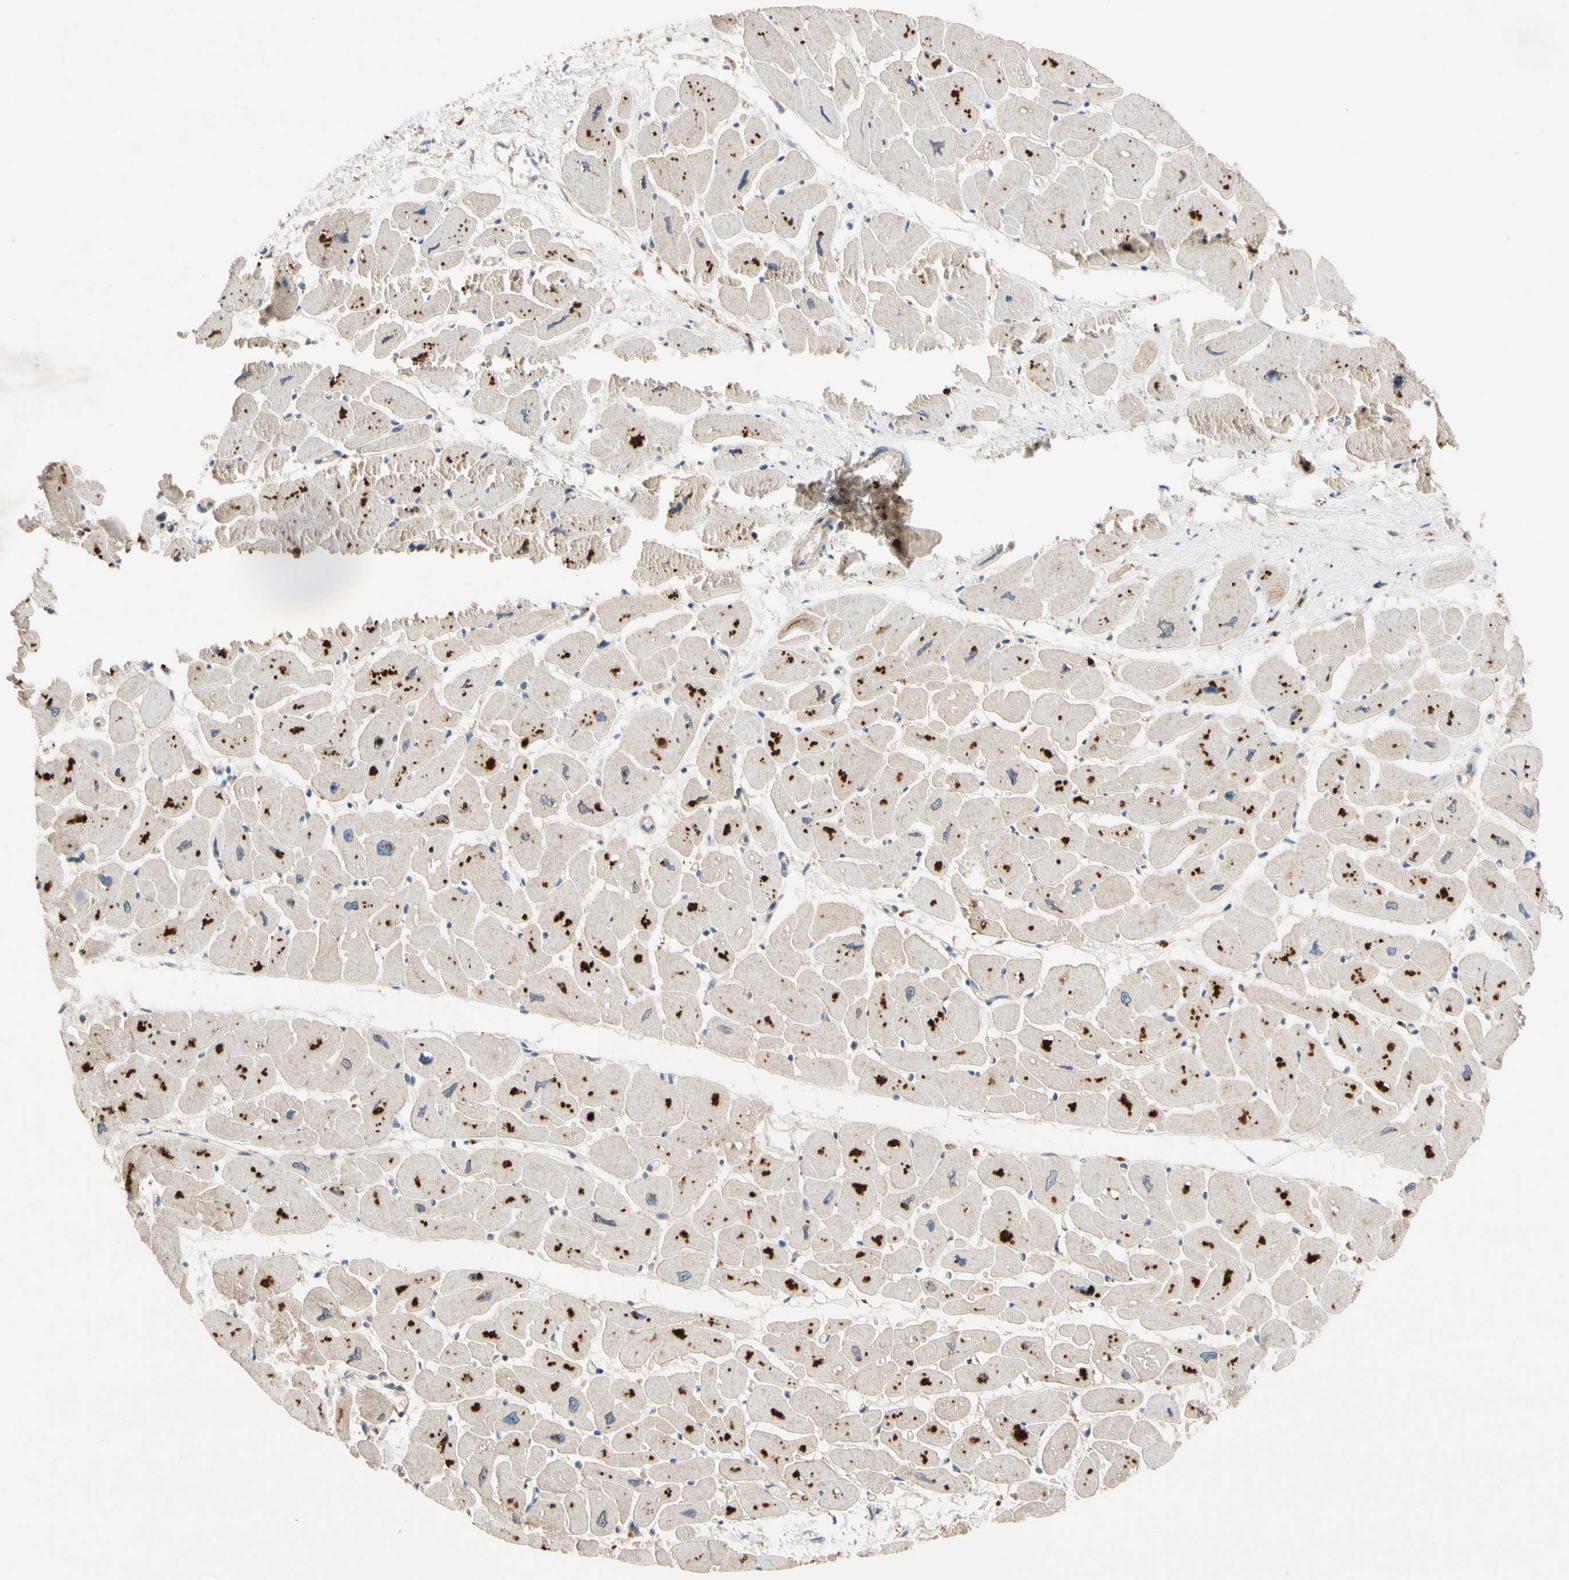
{"staining": {"intensity": "strong", "quantity": "25%-75%", "location": "cytoplasmic/membranous"}, "tissue": "heart muscle", "cell_type": "Cardiomyocytes", "image_type": "normal", "snomed": [{"axis": "morphology", "description": "Normal tissue, NOS"}, {"axis": "topography", "description": "Heart"}], "caption": "Benign heart muscle displays strong cytoplasmic/membranous expression in approximately 25%-75% of cardiomyocytes Nuclei are stained in blue..", "gene": "USP12", "patient": {"sex": "female", "age": 54}}